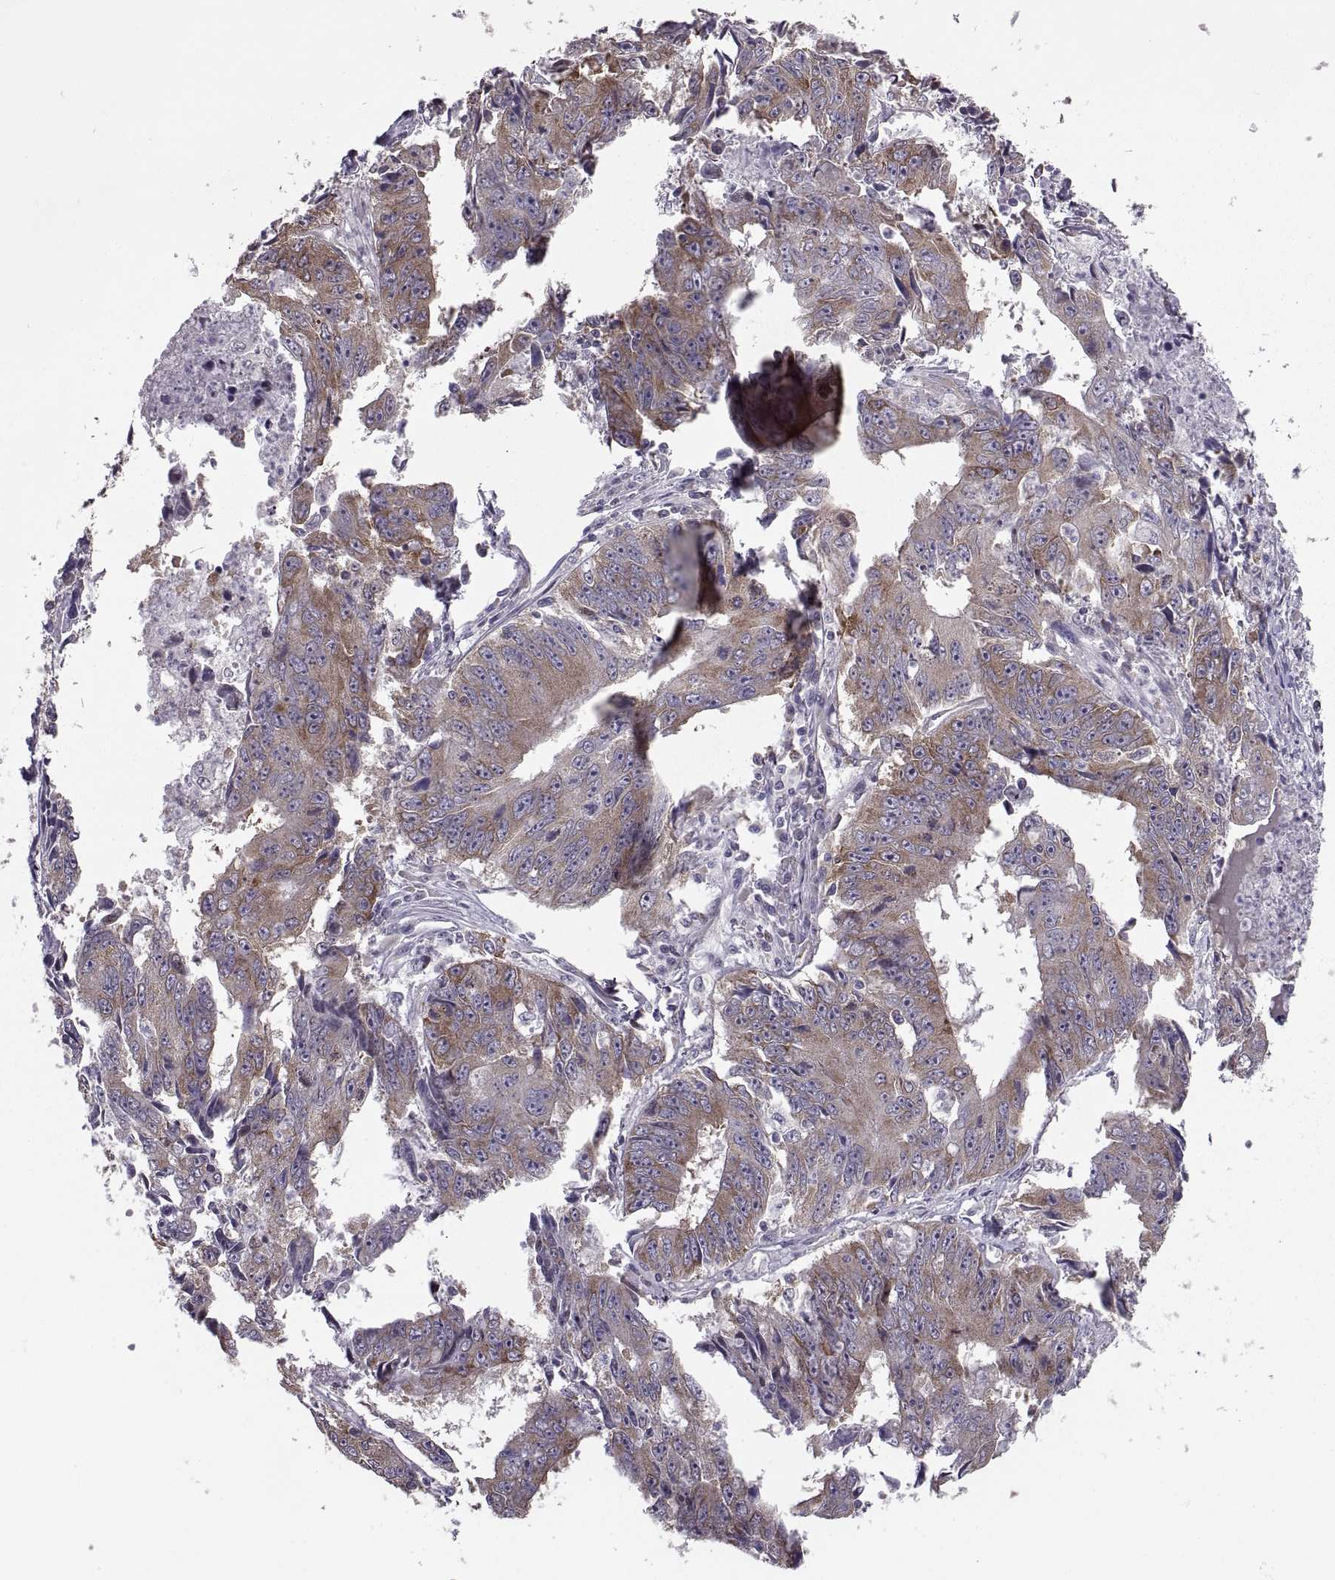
{"staining": {"intensity": "moderate", "quantity": ">75%", "location": "cytoplasmic/membranous"}, "tissue": "liver cancer", "cell_type": "Tumor cells", "image_type": "cancer", "snomed": [{"axis": "morphology", "description": "Cholangiocarcinoma"}, {"axis": "topography", "description": "Liver"}], "caption": "Protein staining displays moderate cytoplasmic/membranous expression in approximately >75% of tumor cells in cholangiocarcinoma (liver).", "gene": "PABPC1", "patient": {"sex": "male", "age": 65}}